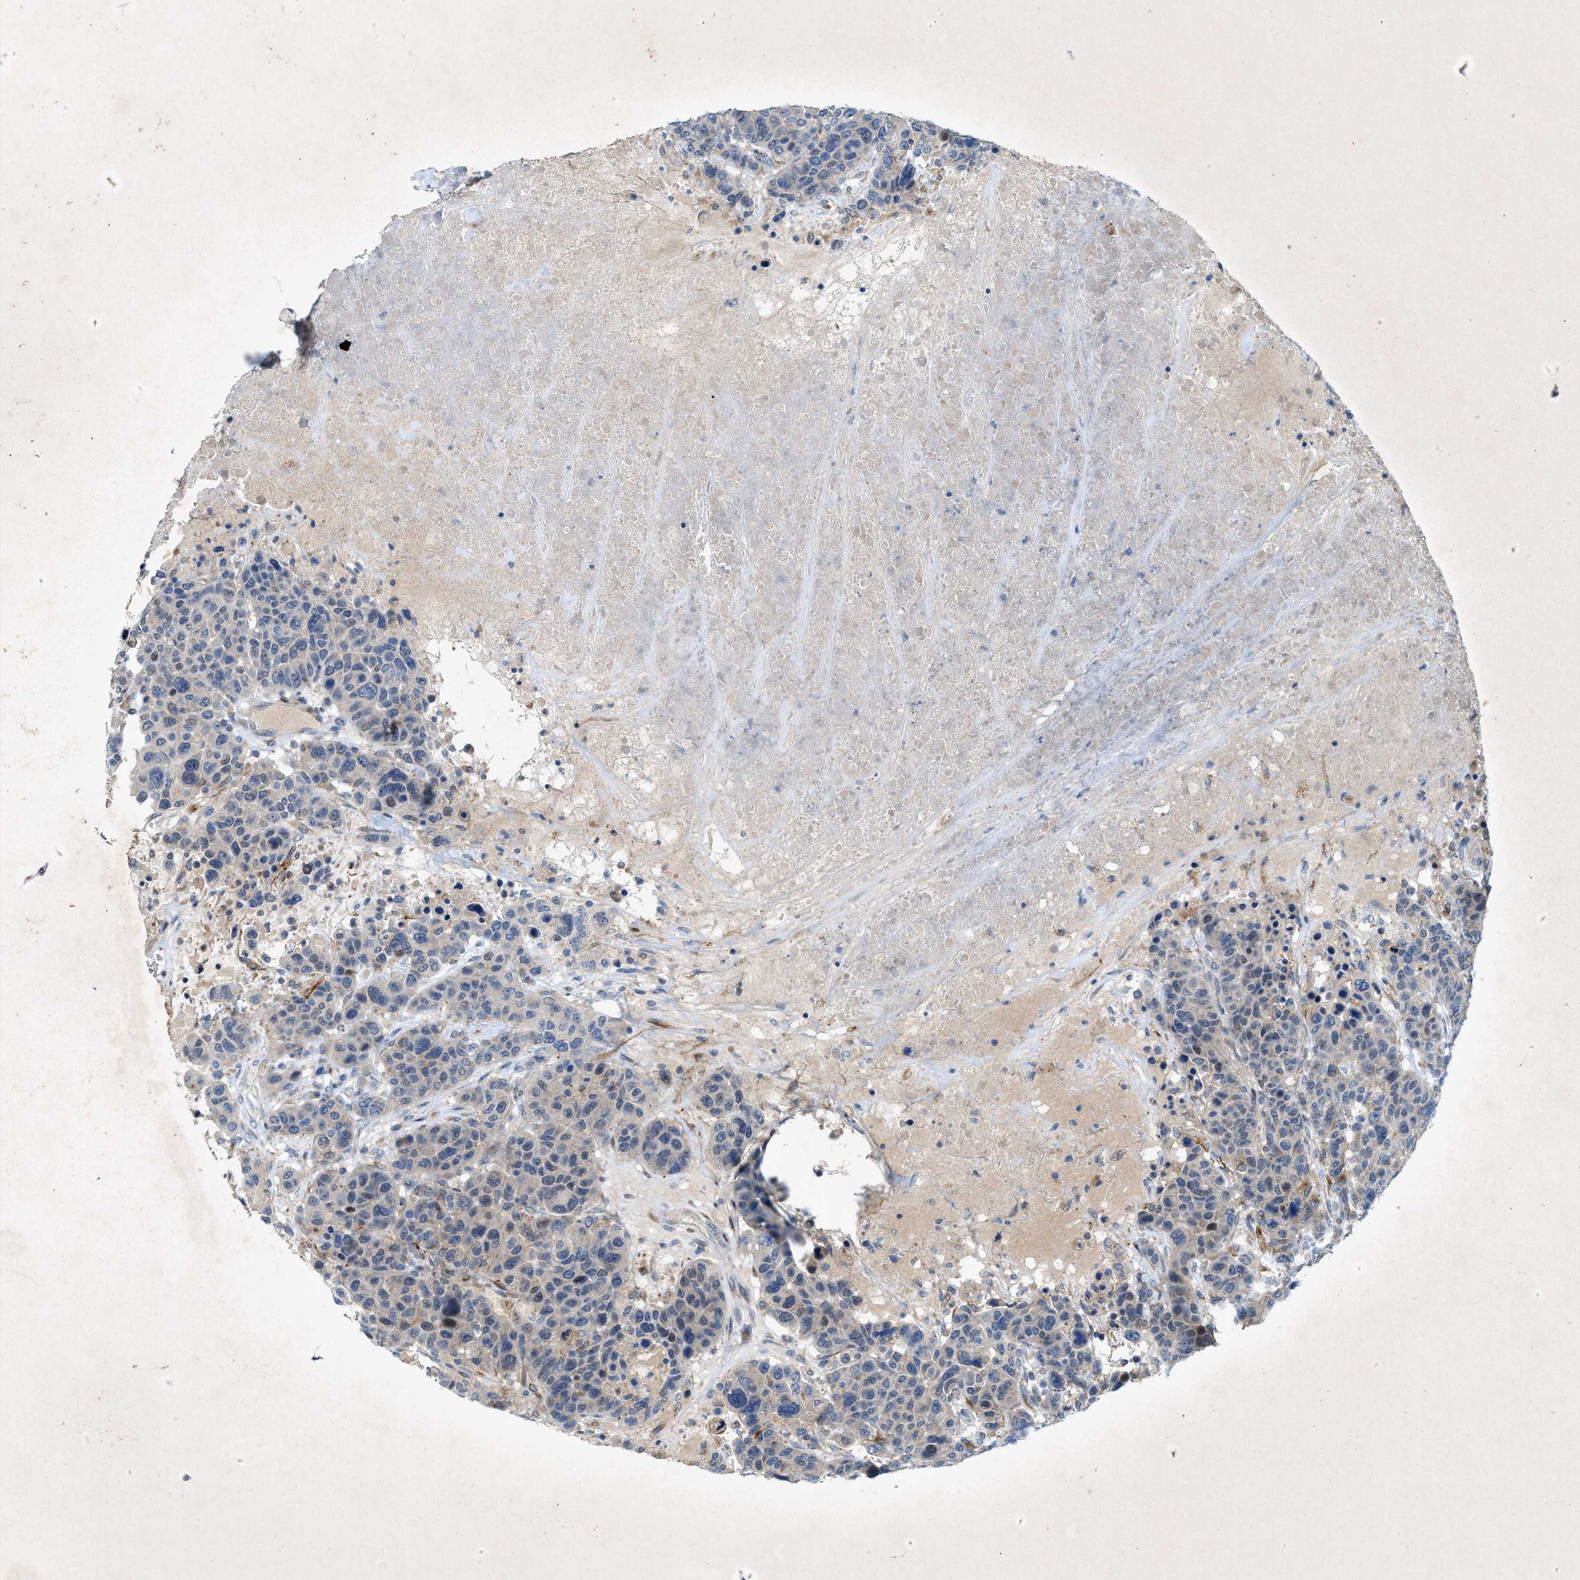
{"staining": {"intensity": "negative", "quantity": "none", "location": "none"}, "tissue": "breast cancer", "cell_type": "Tumor cells", "image_type": "cancer", "snomed": [{"axis": "morphology", "description": "Duct carcinoma"}, {"axis": "topography", "description": "Breast"}], "caption": "High magnification brightfield microscopy of invasive ductal carcinoma (breast) stained with DAB (3,3'-diaminobenzidine) (brown) and counterstained with hematoxylin (blue): tumor cells show no significant expression. (DAB (3,3'-diaminobenzidine) IHC visualized using brightfield microscopy, high magnification).", "gene": "URGCP", "patient": {"sex": "female", "age": 37}}